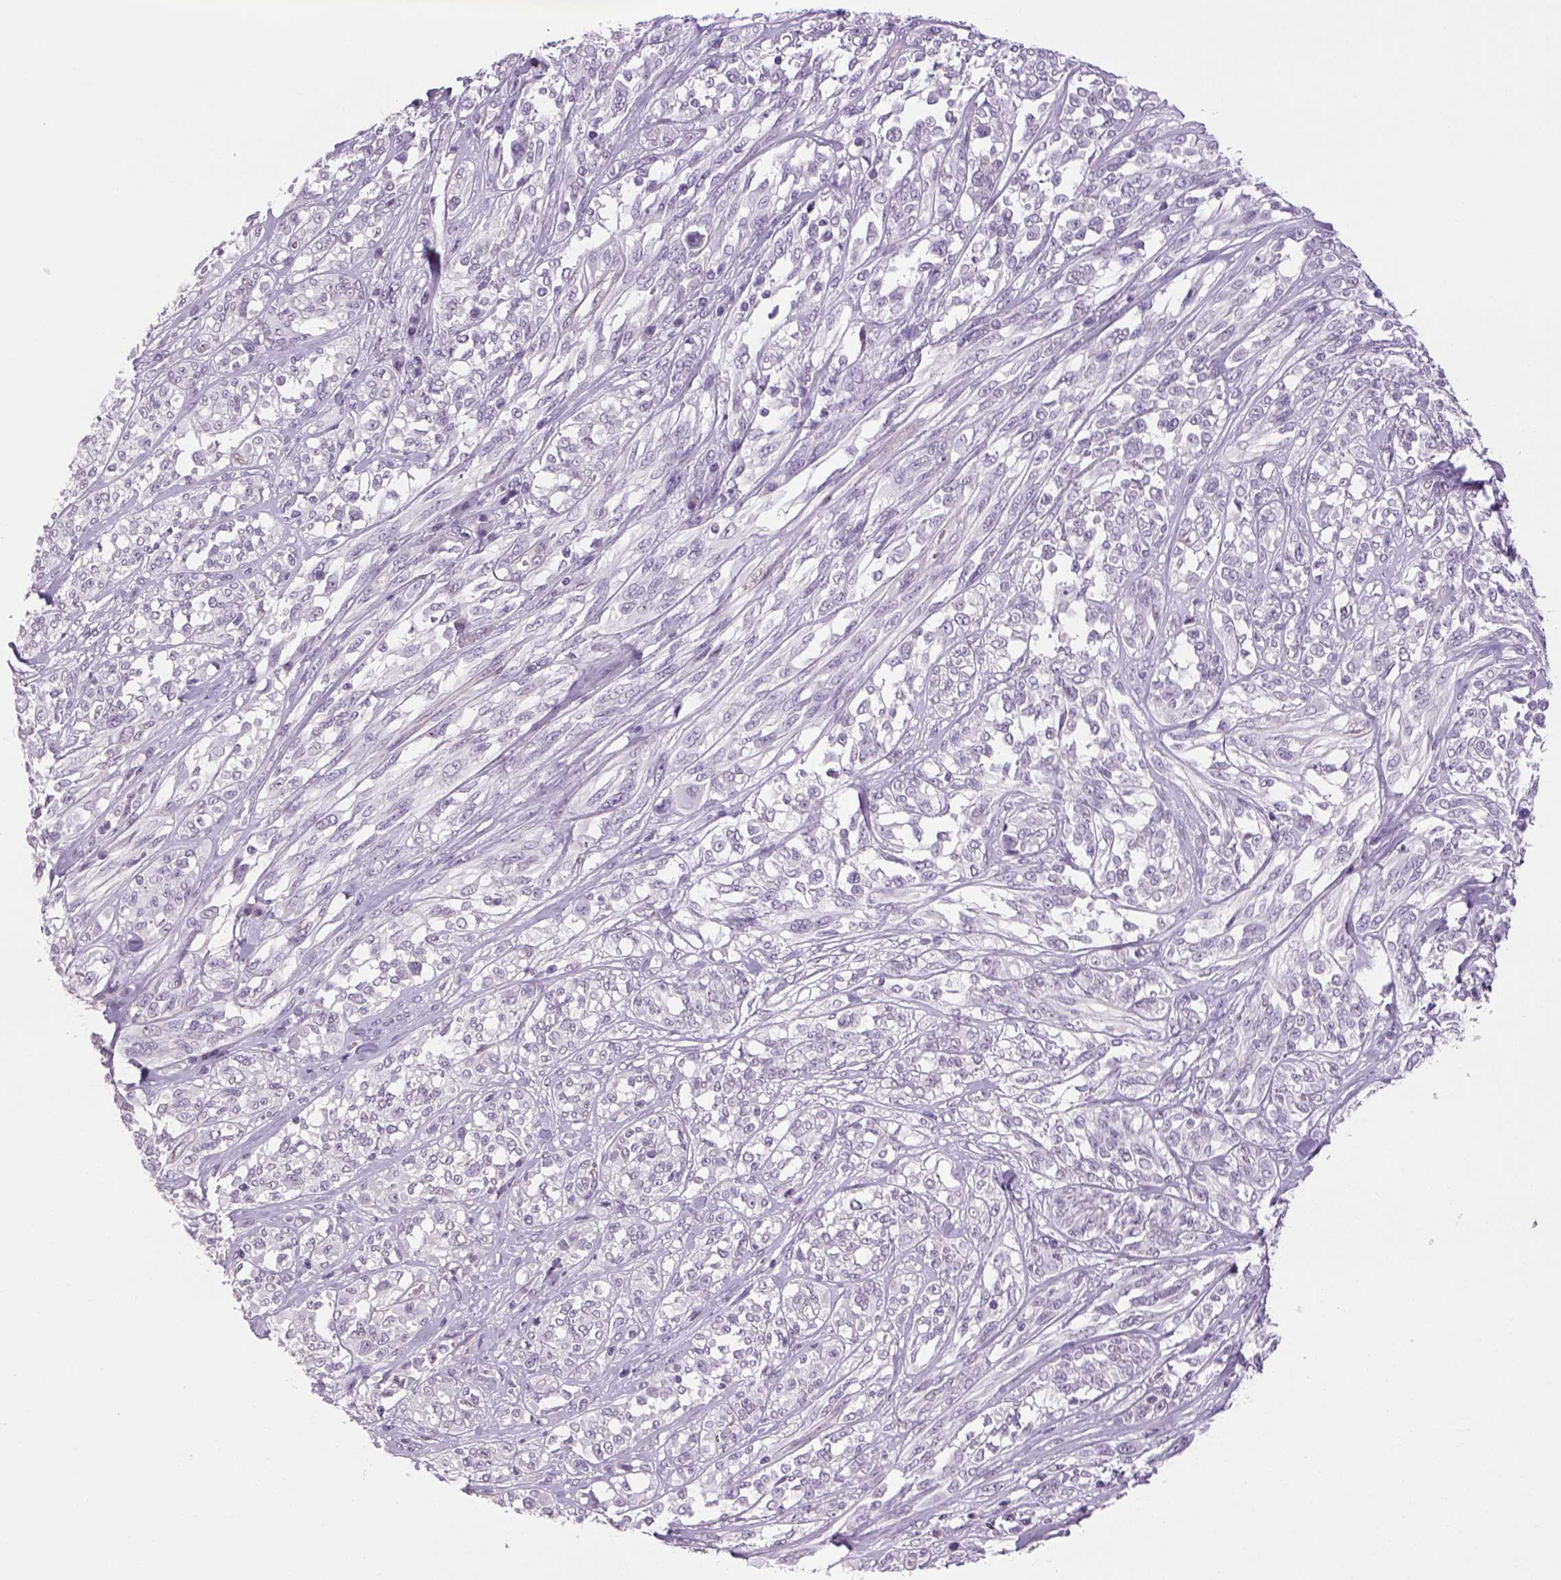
{"staining": {"intensity": "negative", "quantity": "none", "location": "none"}, "tissue": "melanoma", "cell_type": "Tumor cells", "image_type": "cancer", "snomed": [{"axis": "morphology", "description": "Malignant melanoma, NOS"}, {"axis": "topography", "description": "Skin"}], "caption": "Human melanoma stained for a protein using immunohistochemistry shows no expression in tumor cells.", "gene": "PRRT1", "patient": {"sex": "female", "age": 91}}